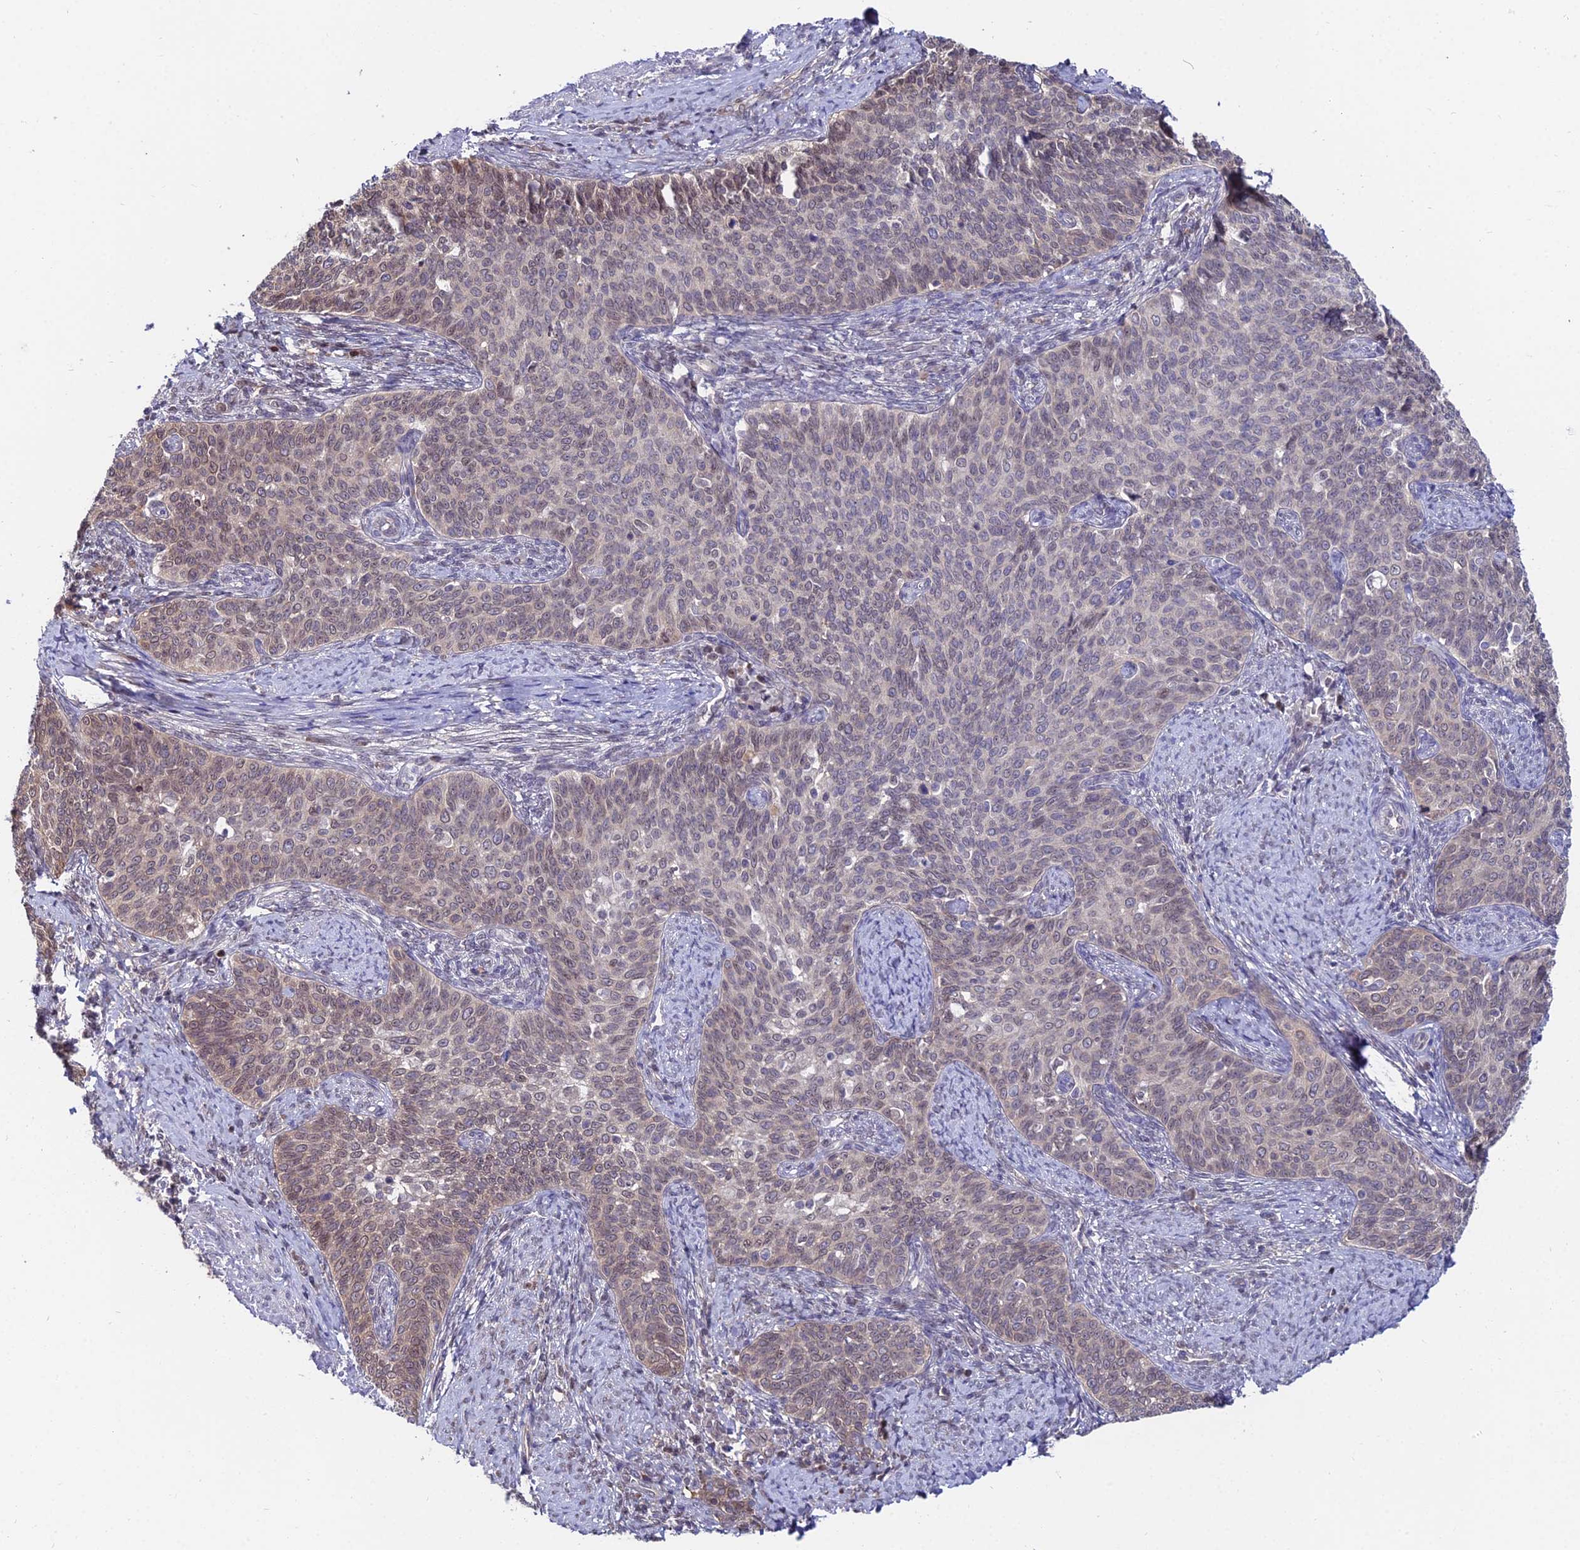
{"staining": {"intensity": "weak", "quantity": "<25%", "location": "nuclear"}, "tissue": "cervical cancer", "cell_type": "Tumor cells", "image_type": "cancer", "snomed": [{"axis": "morphology", "description": "Squamous cell carcinoma, NOS"}, {"axis": "topography", "description": "Cervix"}], "caption": "High magnification brightfield microscopy of cervical cancer (squamous cell carcinoma) stained with DAB (3,3'-diaminobenzidine) (brown) and counterstained with hematoxylin (blue): tumor cells show no significant positivity.", "gene": "INPP4A", "patient": {"sex": "female", "age": 39}}